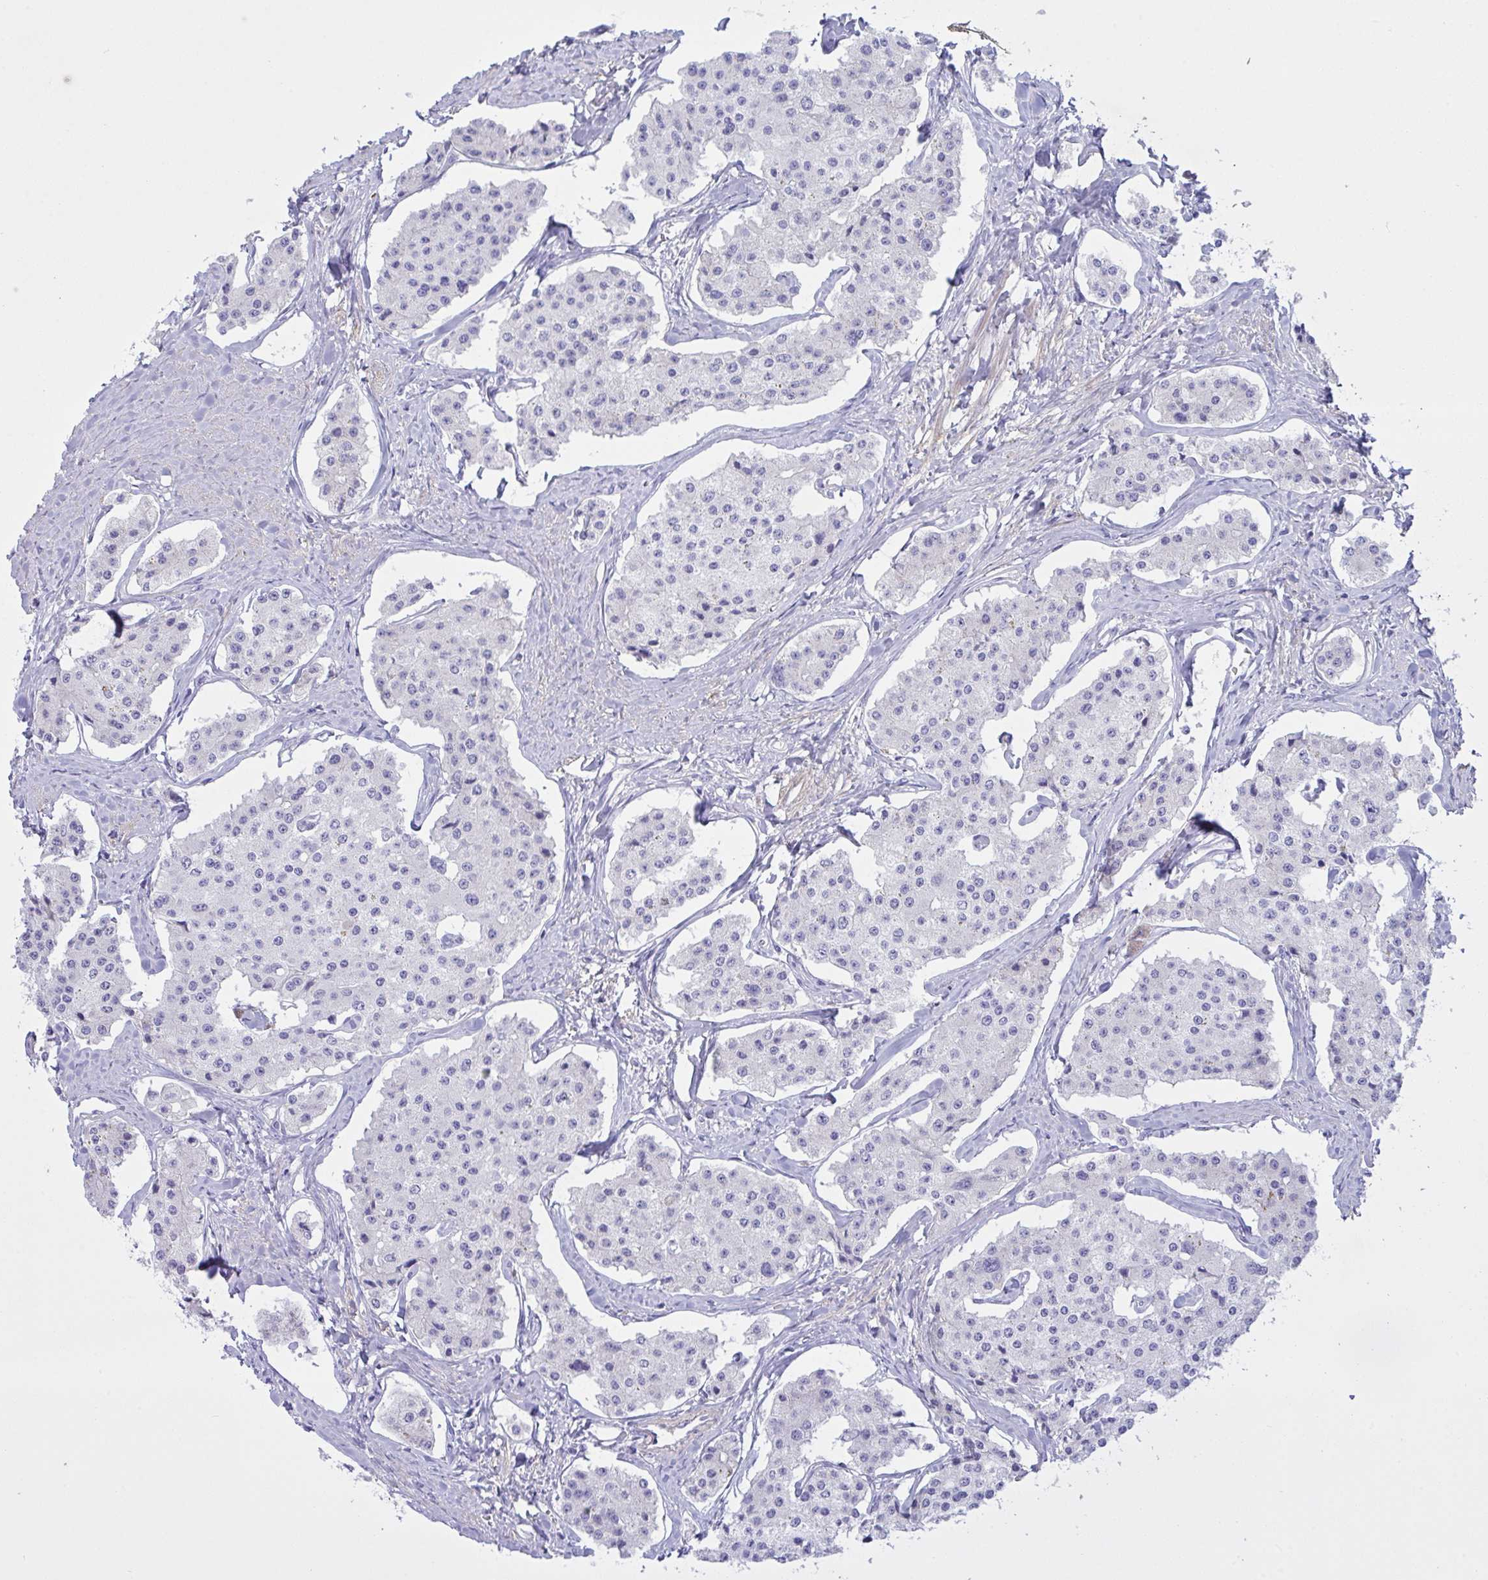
{"staining": {"intensity": "negative", "quantity": "none", "location": "none"}, "tissue": "carcinoid", "cell_type": "Tumor cells", "image_type": "cancer", "snomed": [{"axis": "morphology", "description": "Carcinoid, malignant, NOS"}, {"axis": "topography", "description": "Small intestine"}], "caption": "Malignant carcinoid was stained to show a protein in brown. There is no significant positivity in tumor cells. (Brightfield microscopy of DAB (3,3'-diaminobenzidine) immunohistochemistry (IHC) at high magnification).", "gene": "FAM86B1", "patient": {"sex": "female", "age": 65}}